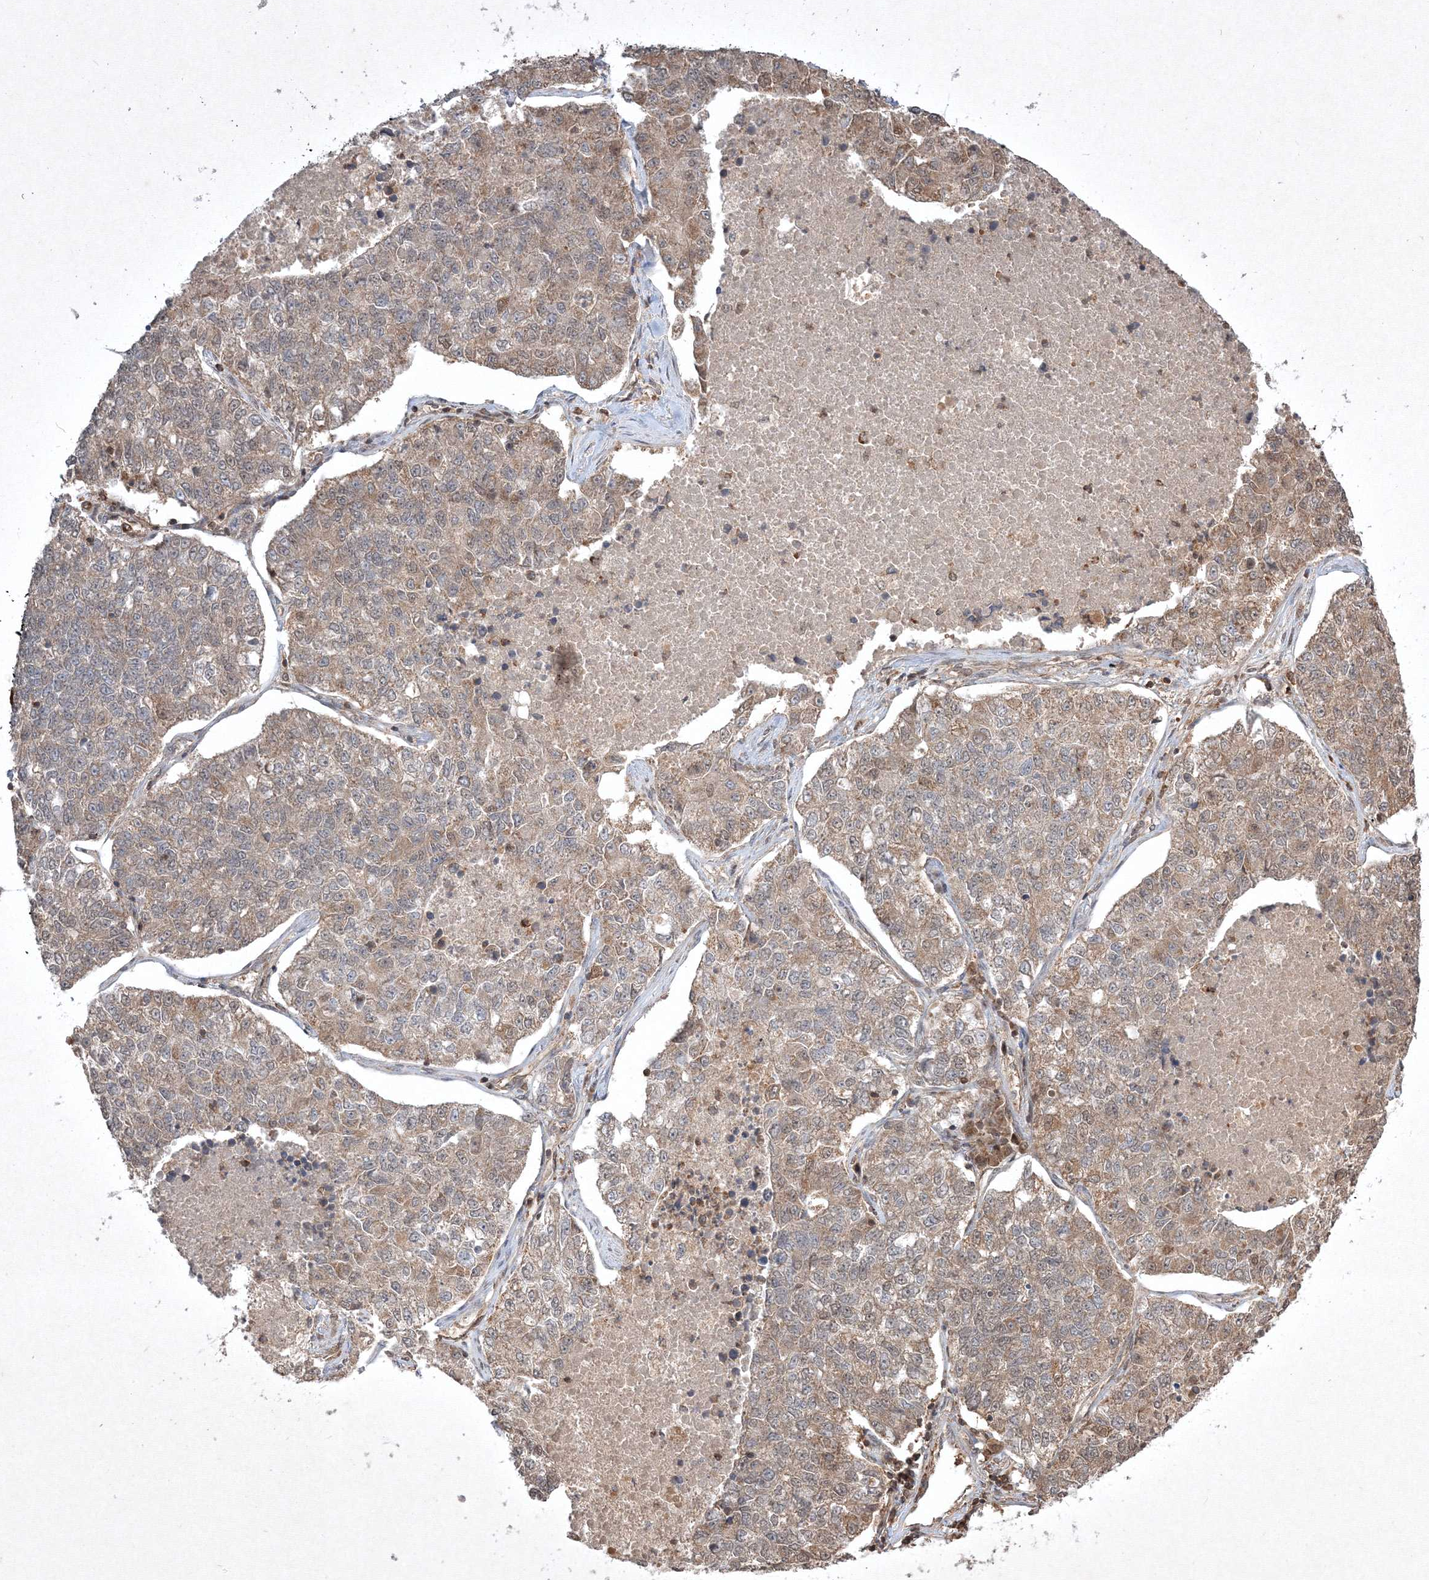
{"staining": {"intensity": "weak", "quantity": "25%-75%", "location": "cytoplasmic/membranous"}, "tissue": "lung cancer", "cell_type": "Tumor cells", "image_type": "cancer", "snomed": [{"axis": "morphology", "description": "Adenocarcinoma, NOS"}, {"axis": "topography", "description": "Lung"}], "caption": "This histopathology image shows immunohistochemistry staining of human lung cancer, with low weak cytoplasmic/membranous expression in approximately 25%-75% of tumor cells.", "gene": "PLTP", "patient": {"sex": "male", "age": 49}}